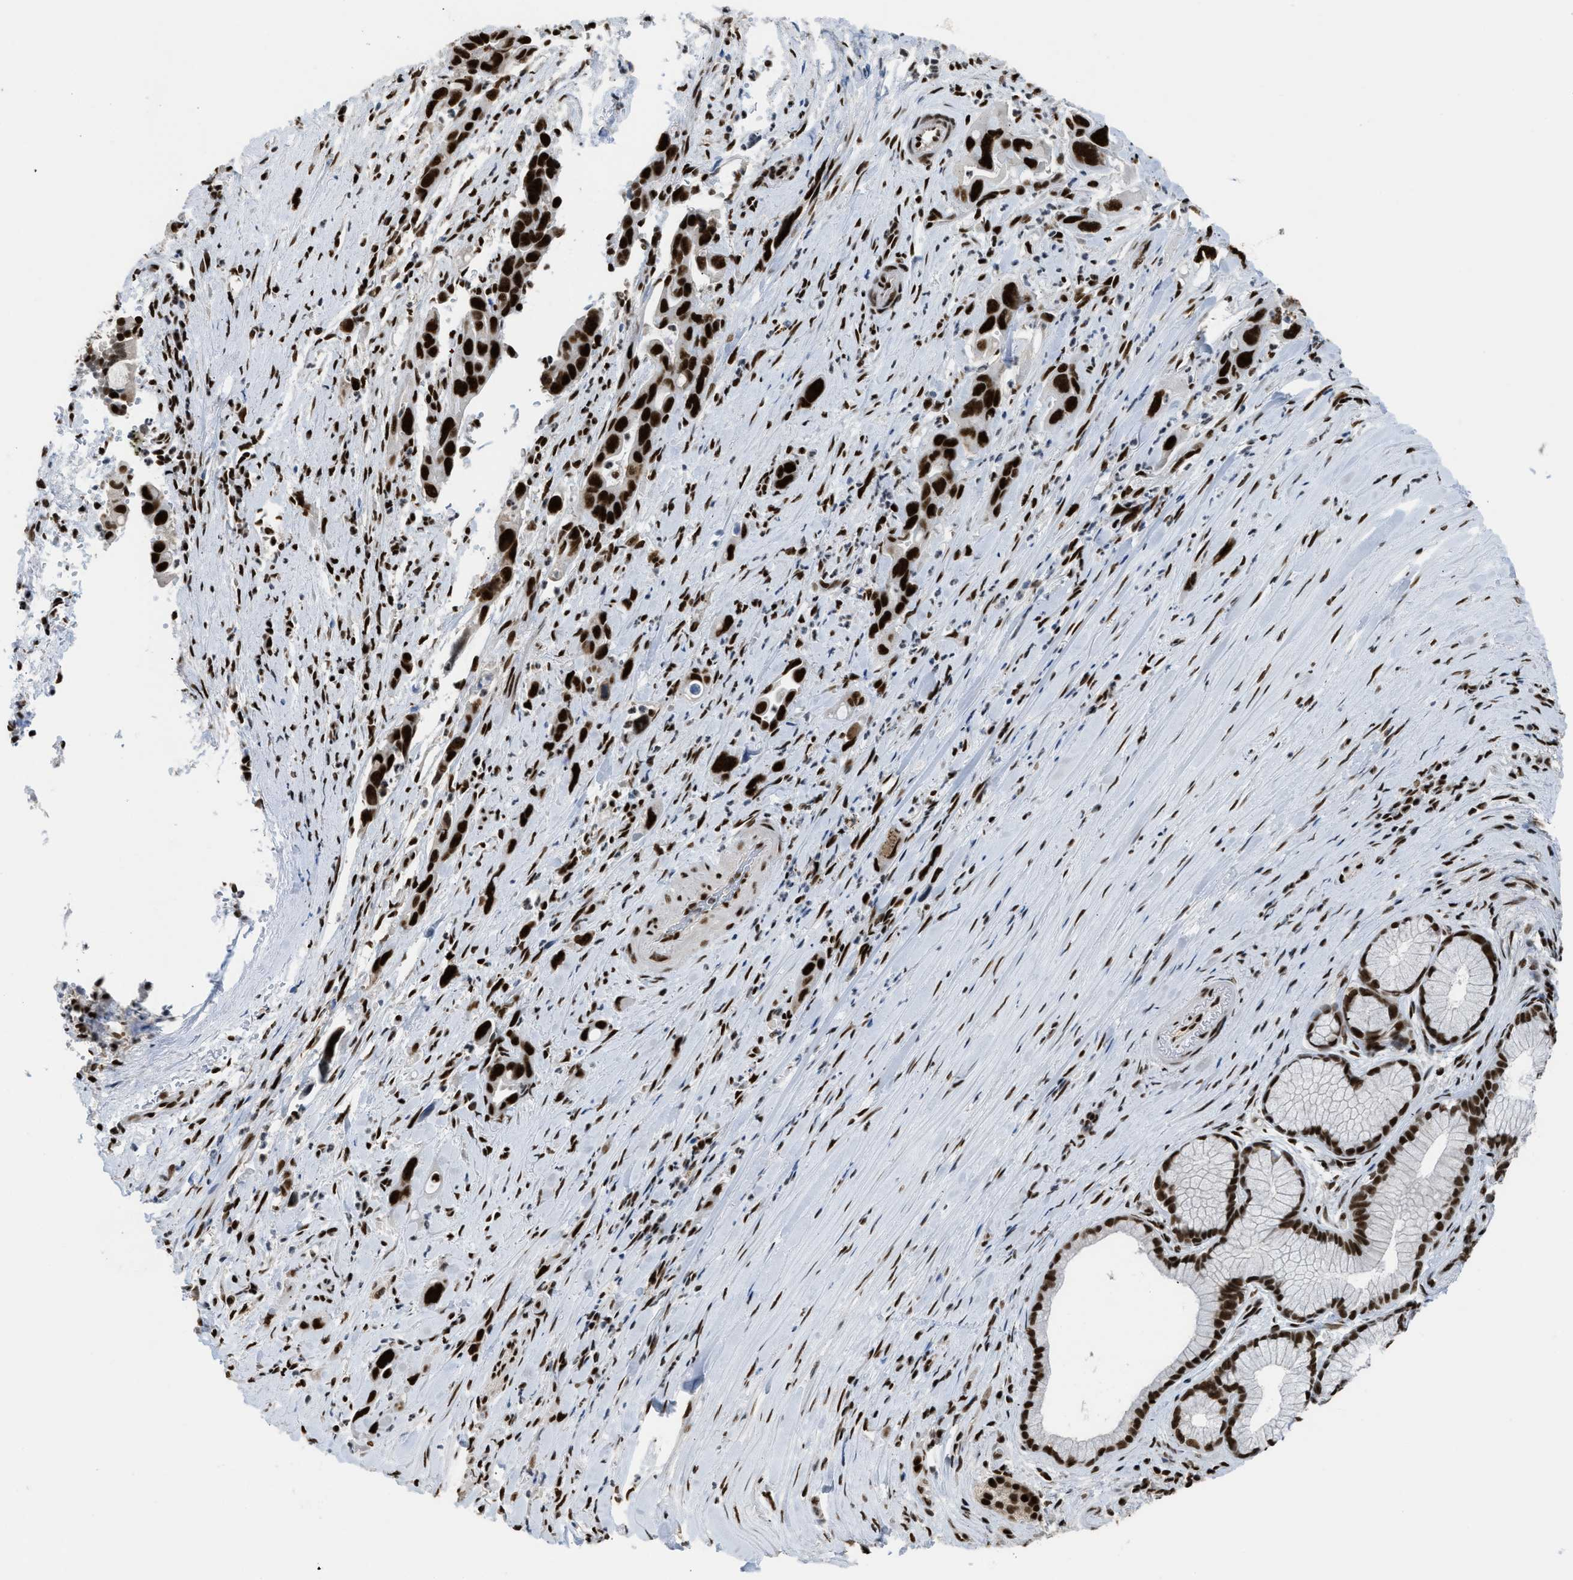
{"staining": {"intensity": "strong", "quantity": ">75%", "location": "nuclear"}, "tissue": "pancreatic cancer", "cell_type": "Tumor cells", "image_type": "cancer", "snomed": [{"axis": "morphology", "description": "Adenocarcinoma, NOS"}, {"axis": "topography", "description": "Pancreas"}], "caption": "Immunohistochemistry image of adenocarcinoma (pancreatic) stained for a protein (brown), which displays high levels of strong nuclear expression in about >75% of tumor cells.", "gene": "SCAF4", "patient": {"sex": "female", "age": 70}}